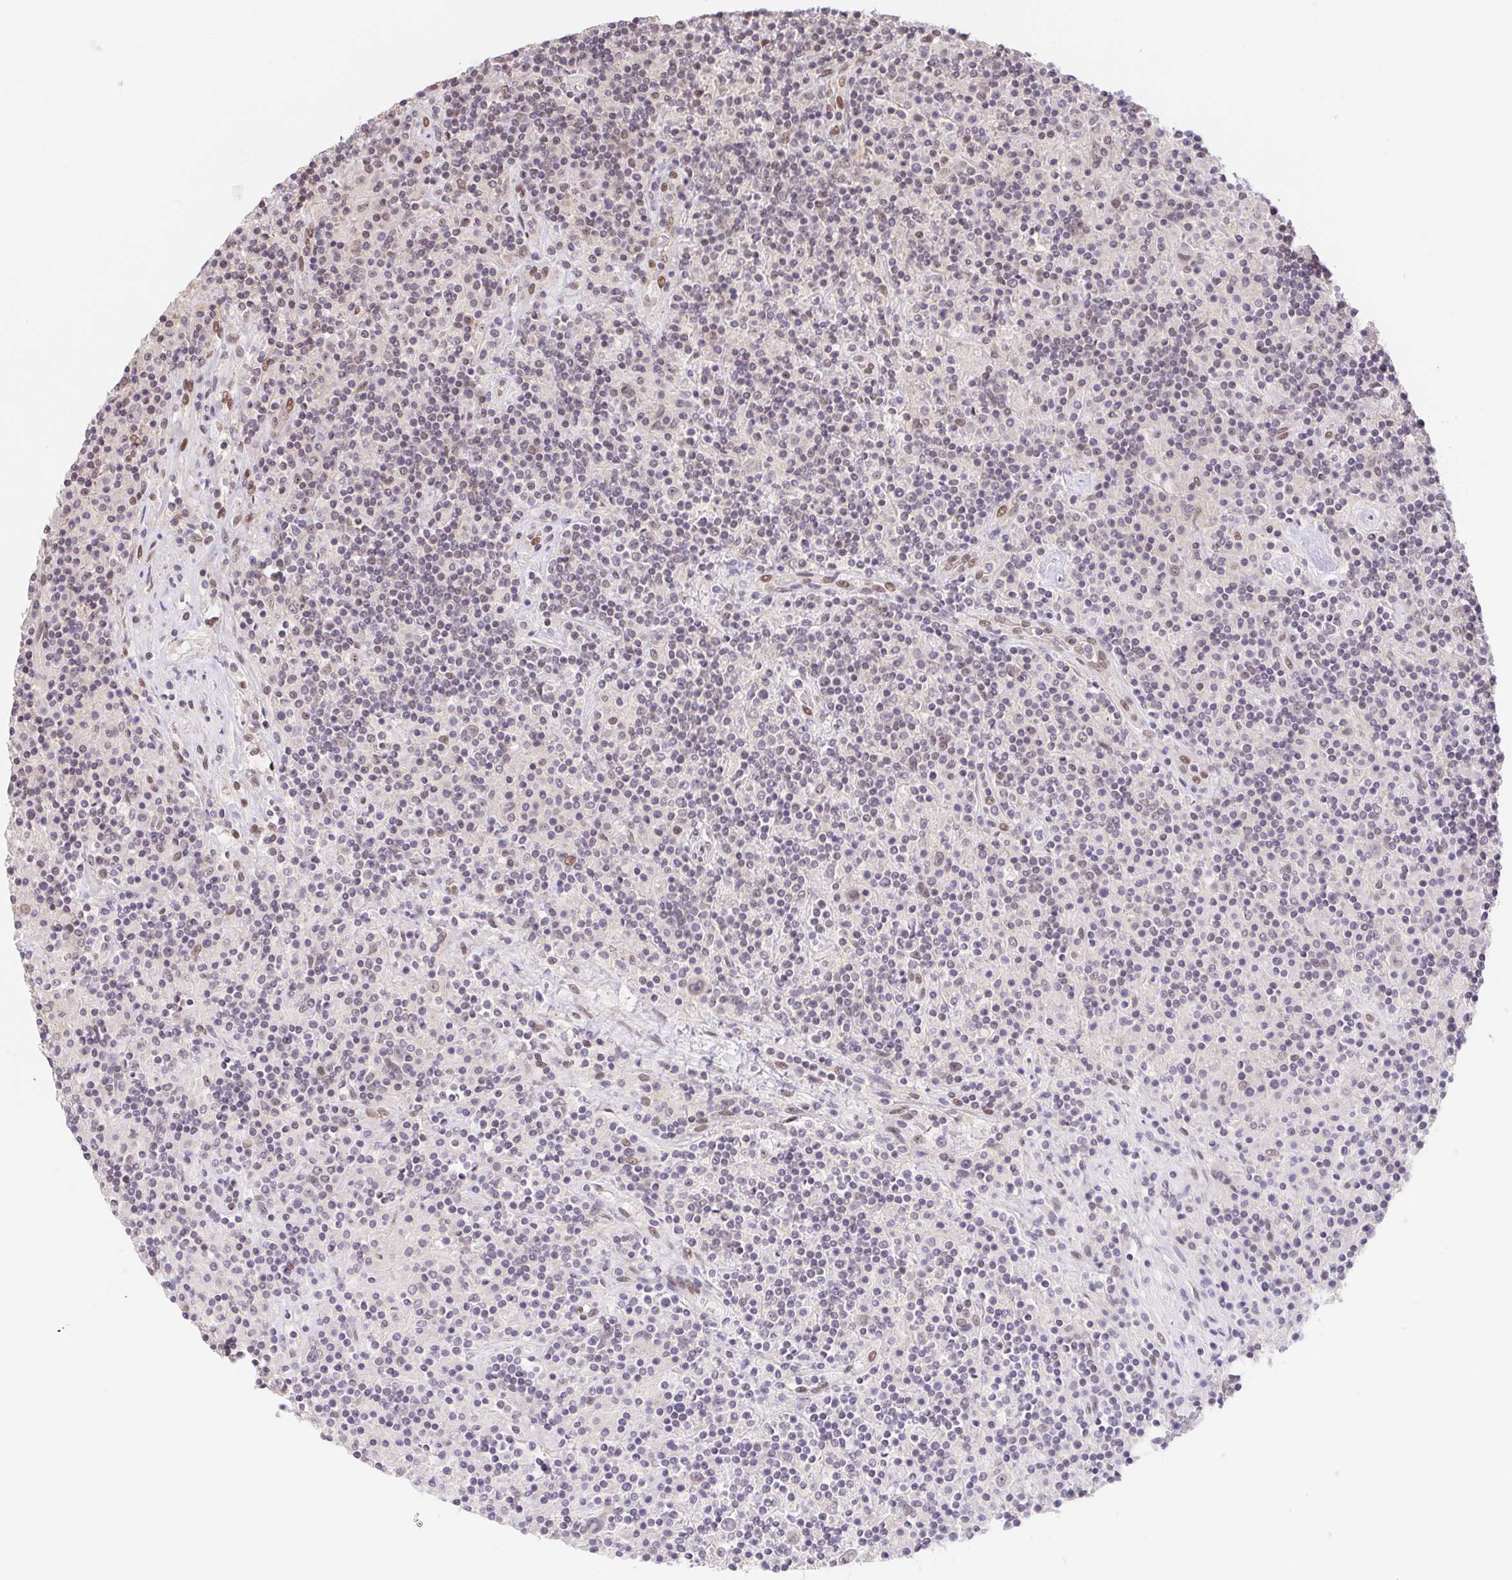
{"staining": {"intensity": "weak", "quantity": "<25%", "location": "nuclear"}, "tissue": "lymphoma", "cell_type": "Tumor cells", "image_type": "cancer", "snomed": [{"axis": "morphology", "description": "Hodgkin's disease, NOS"}, {"axis": "topography", "description": "Lymph node"}], "caption": "Immunohistochemistry (IHC) image of neoplastic tissue: lymphoma stained with DAB demonstrates no significant protein staining in tumor cells.", "gene": "CAND1", "patient": {"sex": "male", "age": 70}}